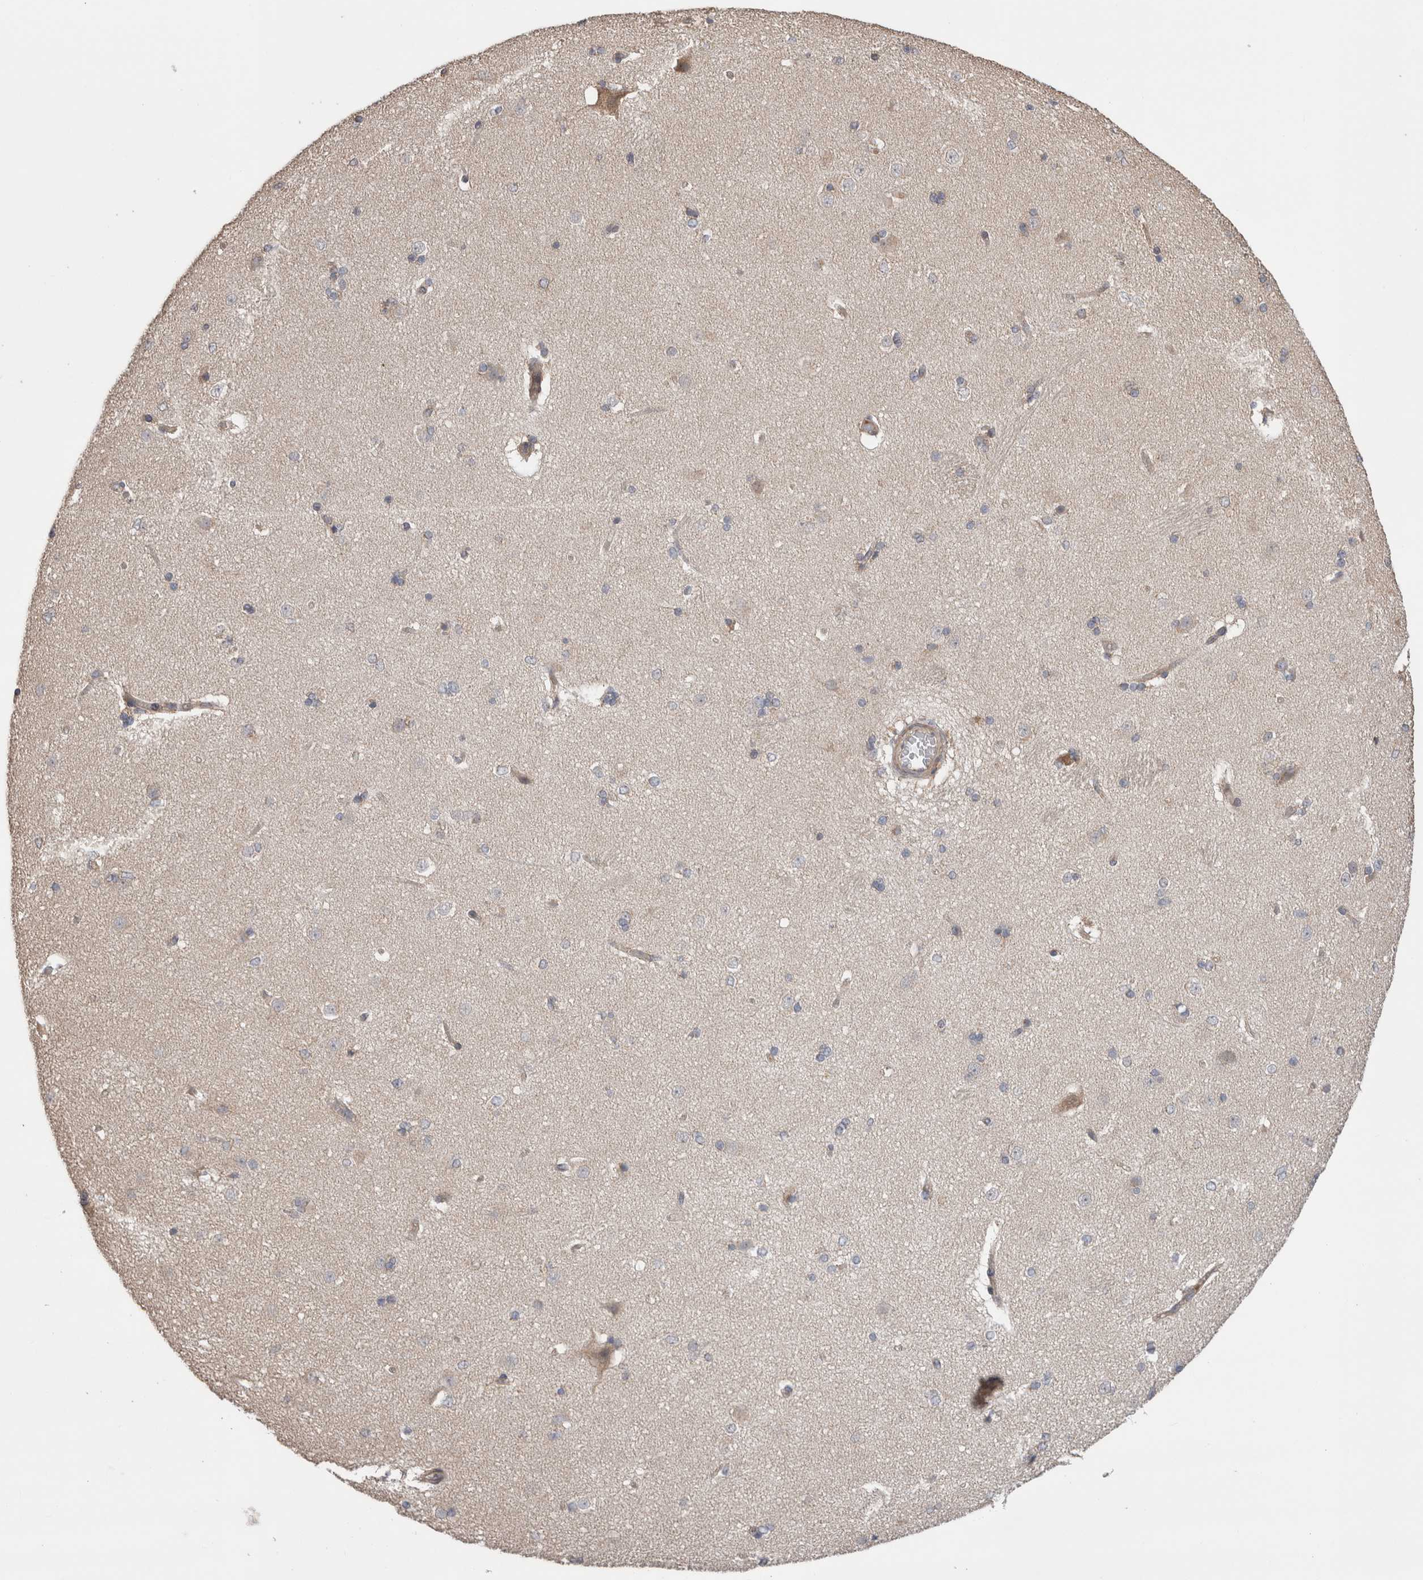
{"staining": {"intensity": "moderate", "quantity": "<25%", "location": "cytoplasmic/membranous"}, "tissue": "caudate", "cell_type": "Glial cells", "image_type": "normal", "snomed": [{"axis": "morphology", "description": "Normal tissue, NOS"}, {"axis": "topography", "description": "Lateral ventricle wall"}], "caption": "Brown immunohistochemical staining in normal caudate displays moderate cytoplasmic/membranous staining in about <25% of glial cells.", "gene": "TRIM5", "patient": {"sex": "female", "age": 19}}